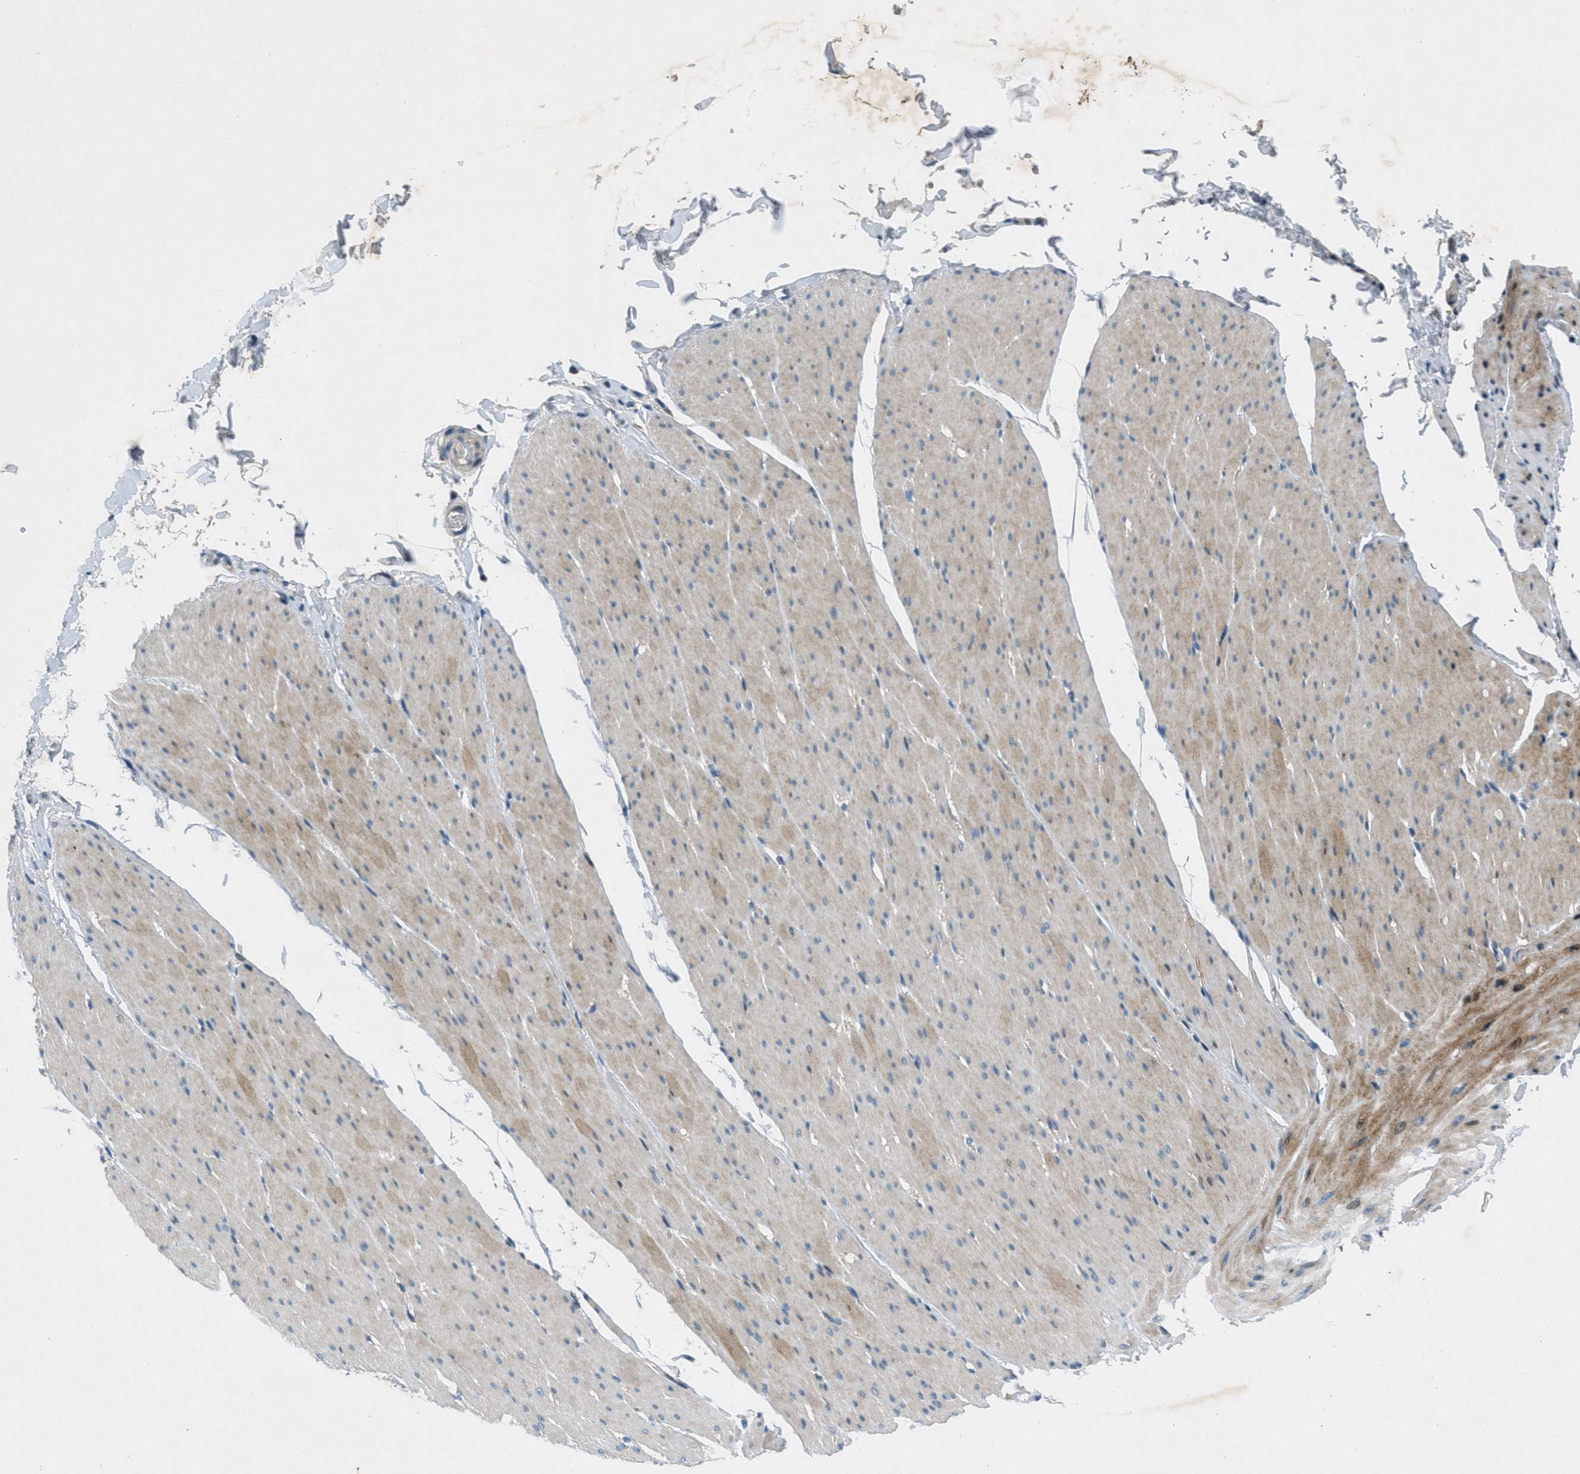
{"staining": {"intensity": "moderate", "quantity": "25%-75%", "location": "cytoplasmic/membranous"}, "tissue": "smooth muscle", "cell_type": "Smooth muscle cells", "image_type": "normal", "snomed": [{"axis": "morphology", "description": "Normal tissue, NOS"}, {"axis": "topography", "description": "Smooth muscle"}, {"axis": "topography", "description": "Colon"}], "caption": "Immunohistochemical staining of benign human smooth muscle demonstrates 25%-75% levels of moderate cytoplasmic/membranous protein staining in about 25%-75% of smooth muscle cells. The protein of interest is shown in brown color, while the nuclei are stained blue.", "gene": "CLEC2D", "patient": {"sex": "male", "age": 67}}